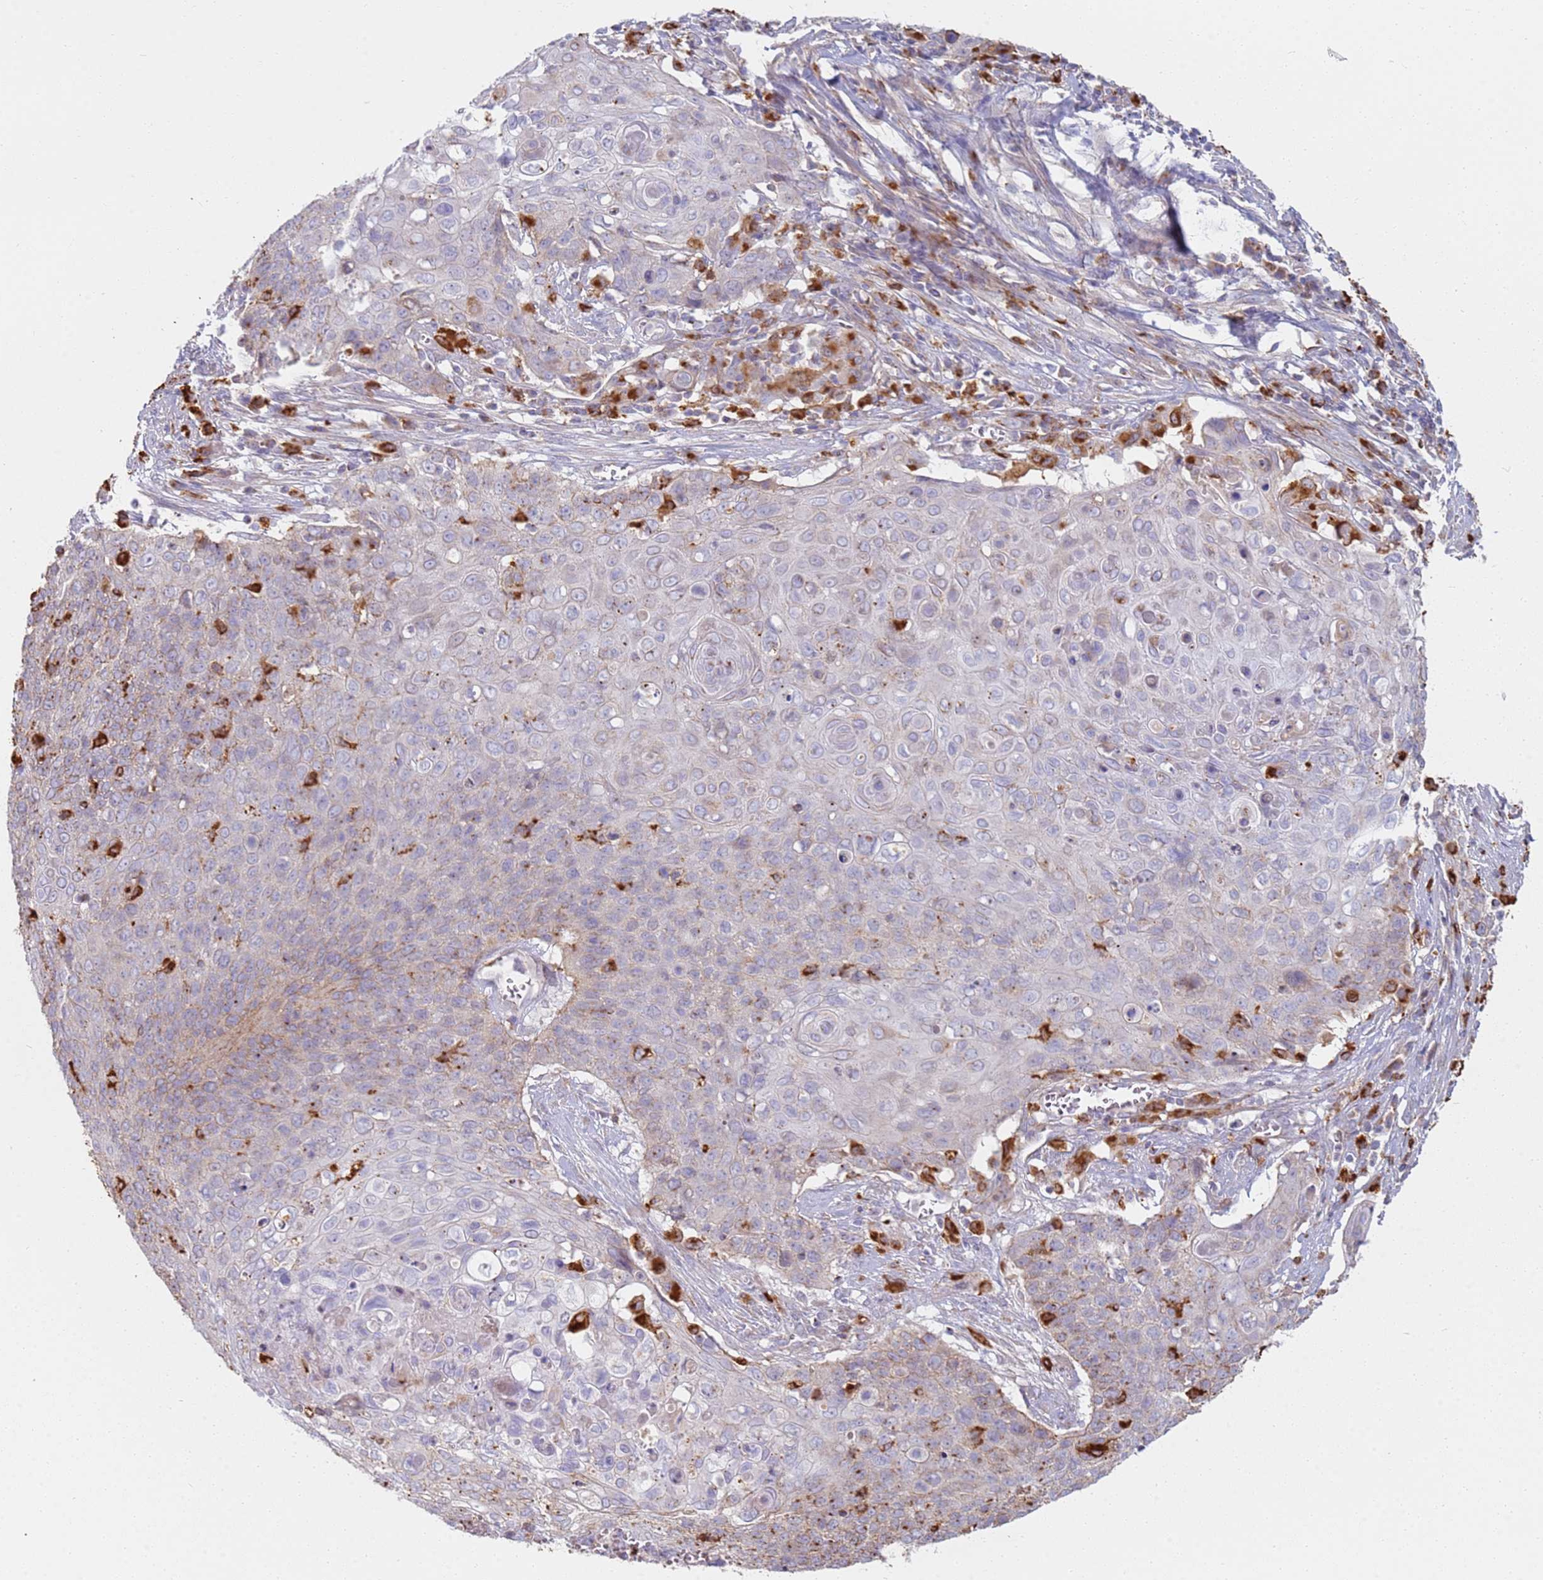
{"staining": {"intensity": "weak", "quantity": "<25%", "location": "cytoplasmic/membranous"}, "tissue": "cervical cancer", "cell_type": "Tumor cells", "image_type": "cancer", "snomed": [{"axis": "morphology", "description": "Squamous cell carcinoma, NOS"}, {"axis": "topography", "description": "Cervix"}], "caption": "Photomicrograph shows no significant protein positivity in tumor cells of cervical squamous cell carcinoma.", "gene": "TMEM229B", "patient": {"sex": "female", "age": 39}}